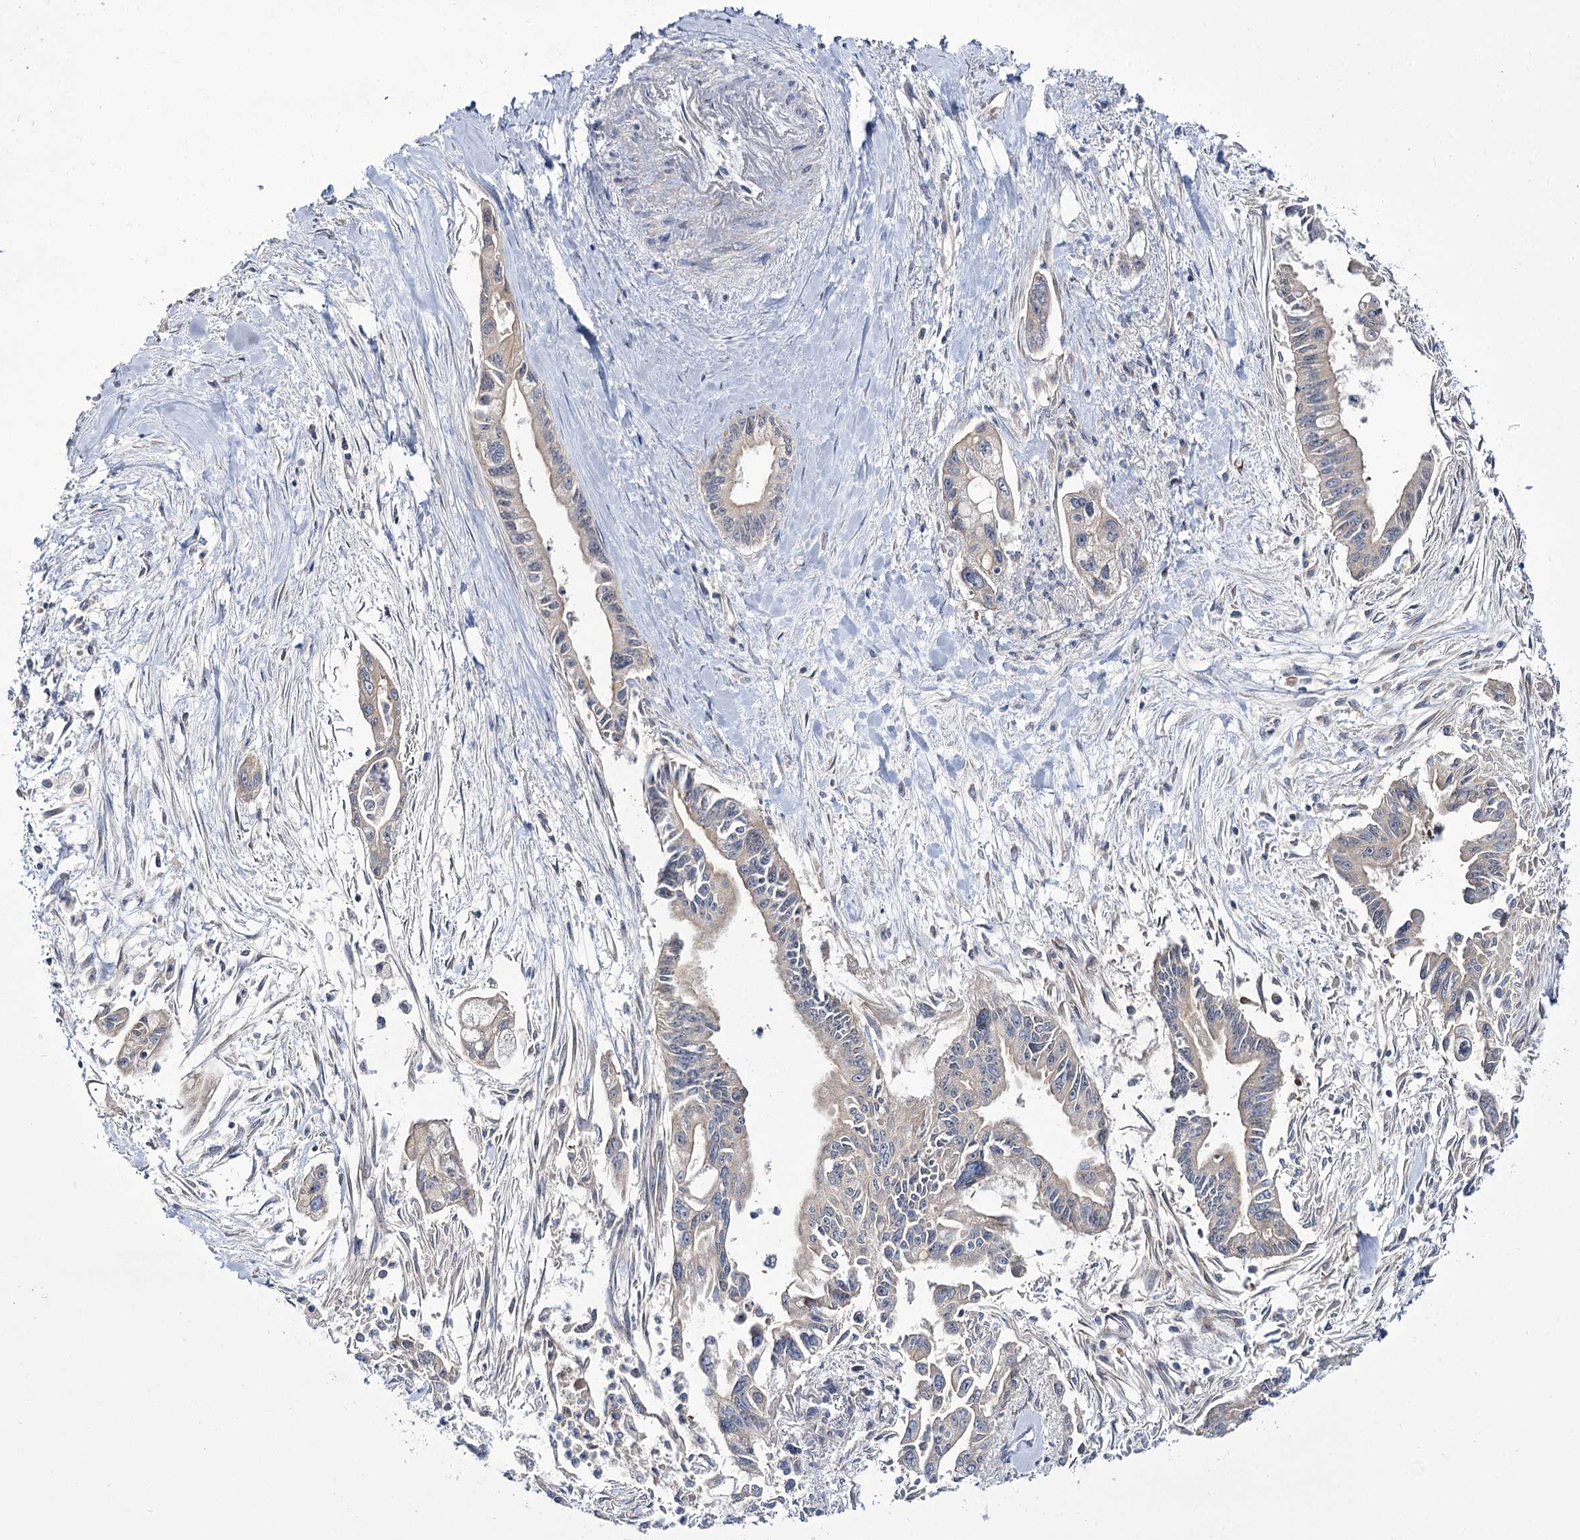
{"staining": {"intensity": "negative", "quantity": "none", "location": "none"}, "tissue": "pancreatic cancer", "cell_type": "Tumor cells", "image_type": "cancer", "snomed": [{"axis": "morphology", "description": "Adenocarcinoma, NOS"}, {"axis": "topography", "description": "Pancreas"}], "caption": "Photomicrograph shows no significant protein staining in tumor cells of pancreatic cancer (adenocarcinoma). (DAB (3,3'-diaminobenzidine) IHC with hematoxylin counter stain).", "gene": "C11orf80", "patient": {"sex": "male", "age": 70}}